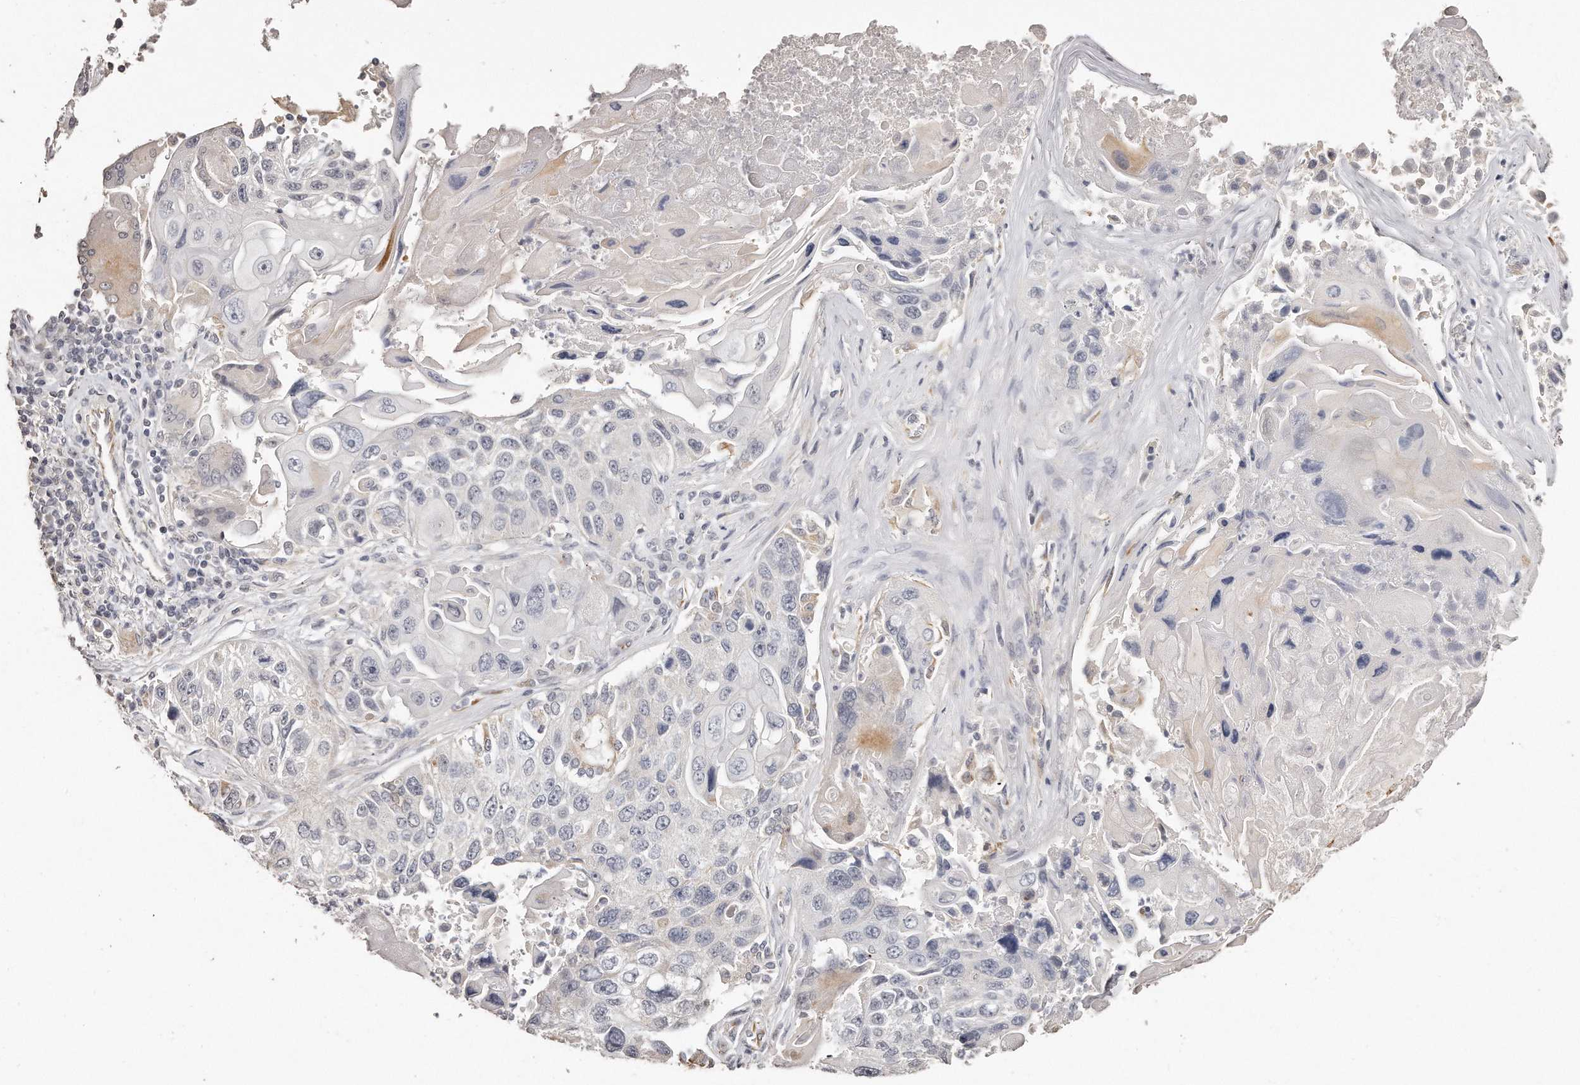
{"staining": {"intensity": "negative", "quantity": "none", "location": "none"}, "tissue": "lung cancer", "cell_type": "Tumor cells", "image_type": "cancer", "snomed": [{"axis": "morphology", "description": "Squamous cell carcinoma, NOS"}, {"axis": "topography", "description": "Lung"}], "caption": "High magnification brightfield microscopy of lung cancer (squamous cell carcinoma) stained with DAB (brown) and counterstained with hematoxylin (blue): tumor cells show no significant staining. The staining is performed using DAB (3,3'-diaminobenzidine) brown chromogen with nuclei counter-stained in using hematoxylin.", "gene": "ZYG11A", "patient": {"sex": "male", "age": 61}}